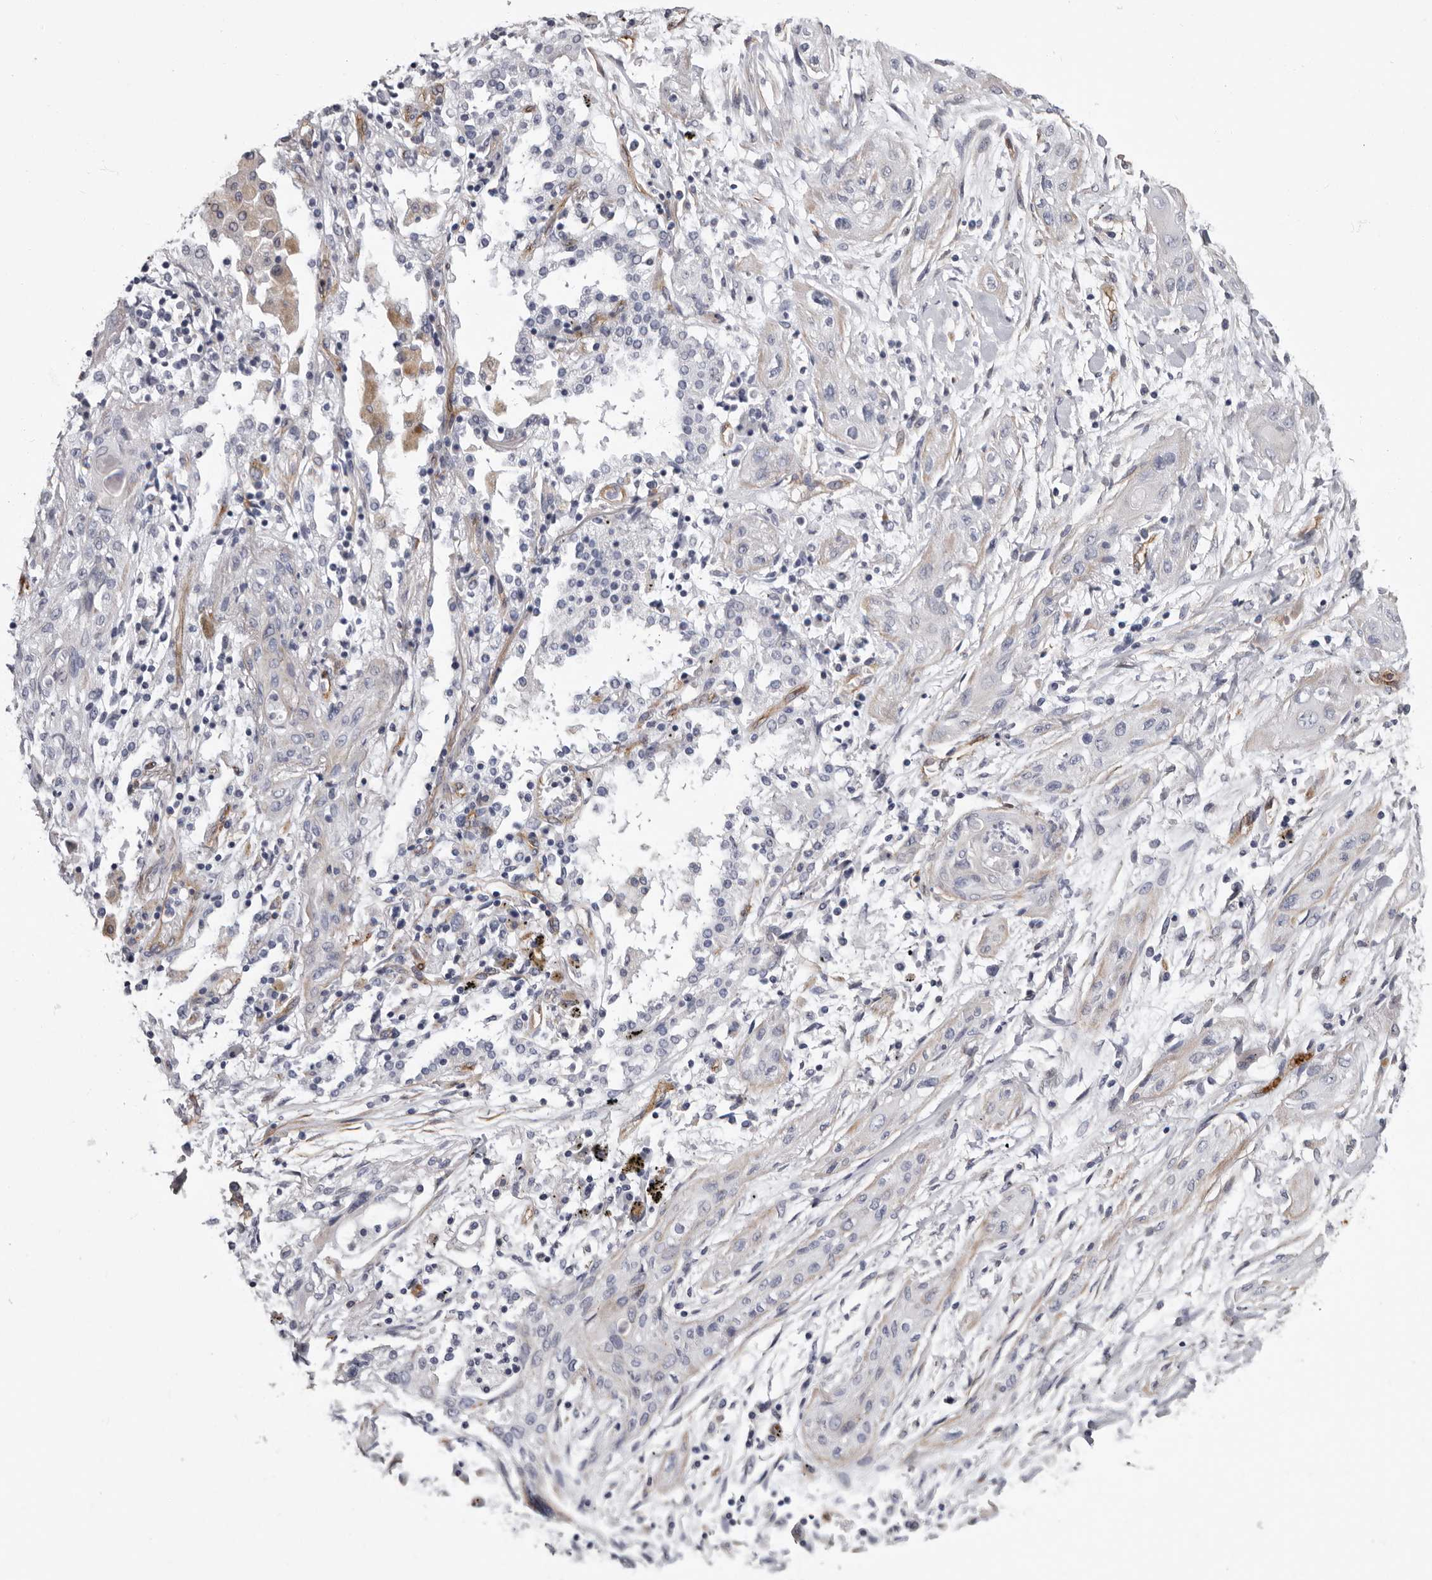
{"staining": {"intensity": "negative", "quantity": "none", "location": "none"}, "tissue": "lung cancer", "cell_type": "Tumor cells", "image_type": "cancer", "snomed": [{"axis": "morphology", "description": "Squamous cell carcinoma, NOS"}, {"axis": "topography", "description": "Lung"}], "caption": "This is an immunohistochemistry (IHC) photomicrograph of lung squamous cell carcinoma. There is no staining in tumor cells.", "gene": "ADGRL4", "patient": {"sex": "female", "age": 47}}